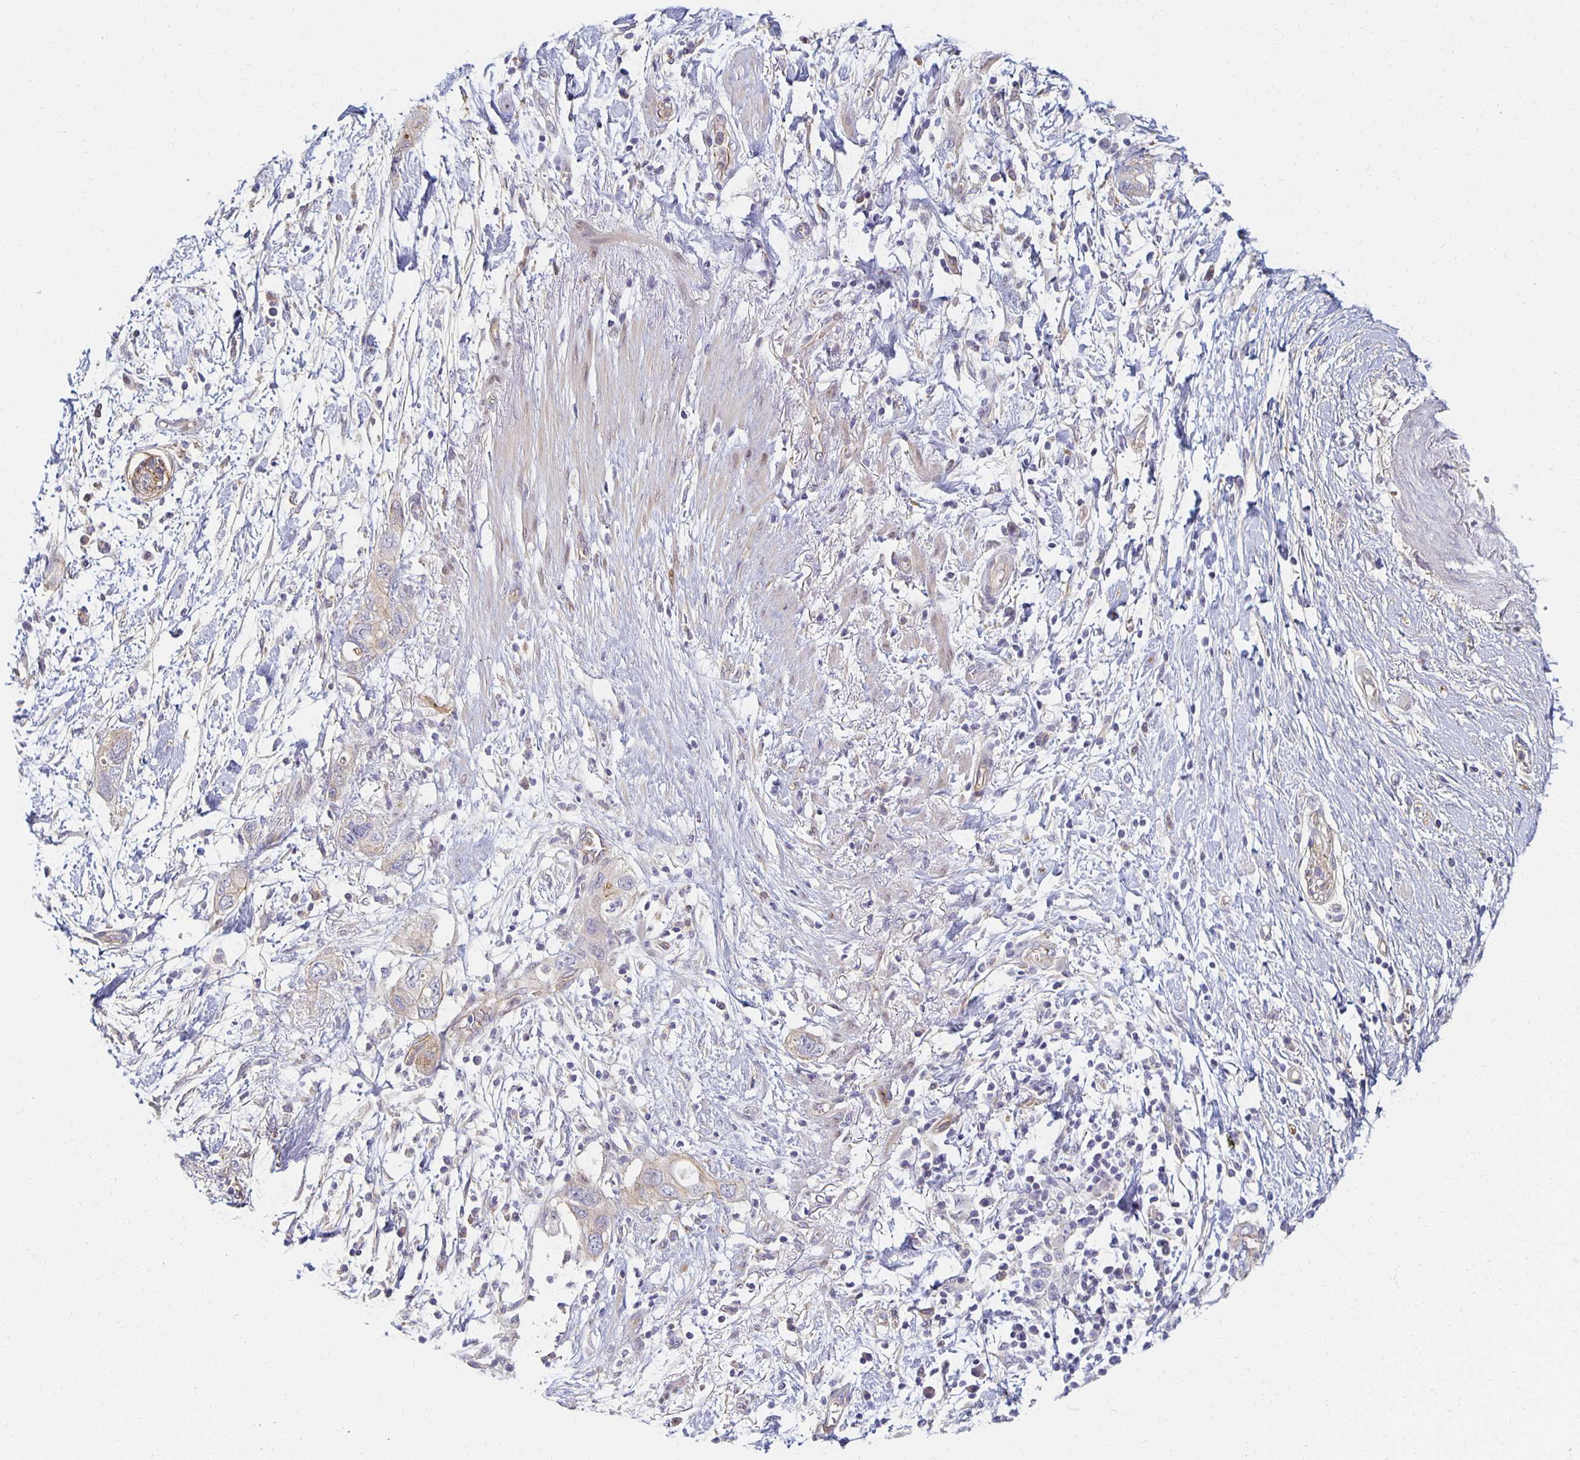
{"staining": {"intensity": "weak", "quantity": "25%-75%", "location": "cytoplasmic/membranous"}, "tissue": "pancreatic cancer", "cell_type": "Tumor cells", "image_type": "cancer", "snomed": [{"axis": "morphology", "description": "Adenocarcinoma, NOS"}, {"axis": "topography", "description": "Pancreas"}], "caption": "This micrograph demonstrates immunohistochemistry (IHC) staining of human pancreatic cancer (adenocarcinoma), with low weak cytoplasmic/membranous staining in about 25%-75% of tumor cells.", "gene": "SORL1", "patient": {"sex": "female", "age": 72}}